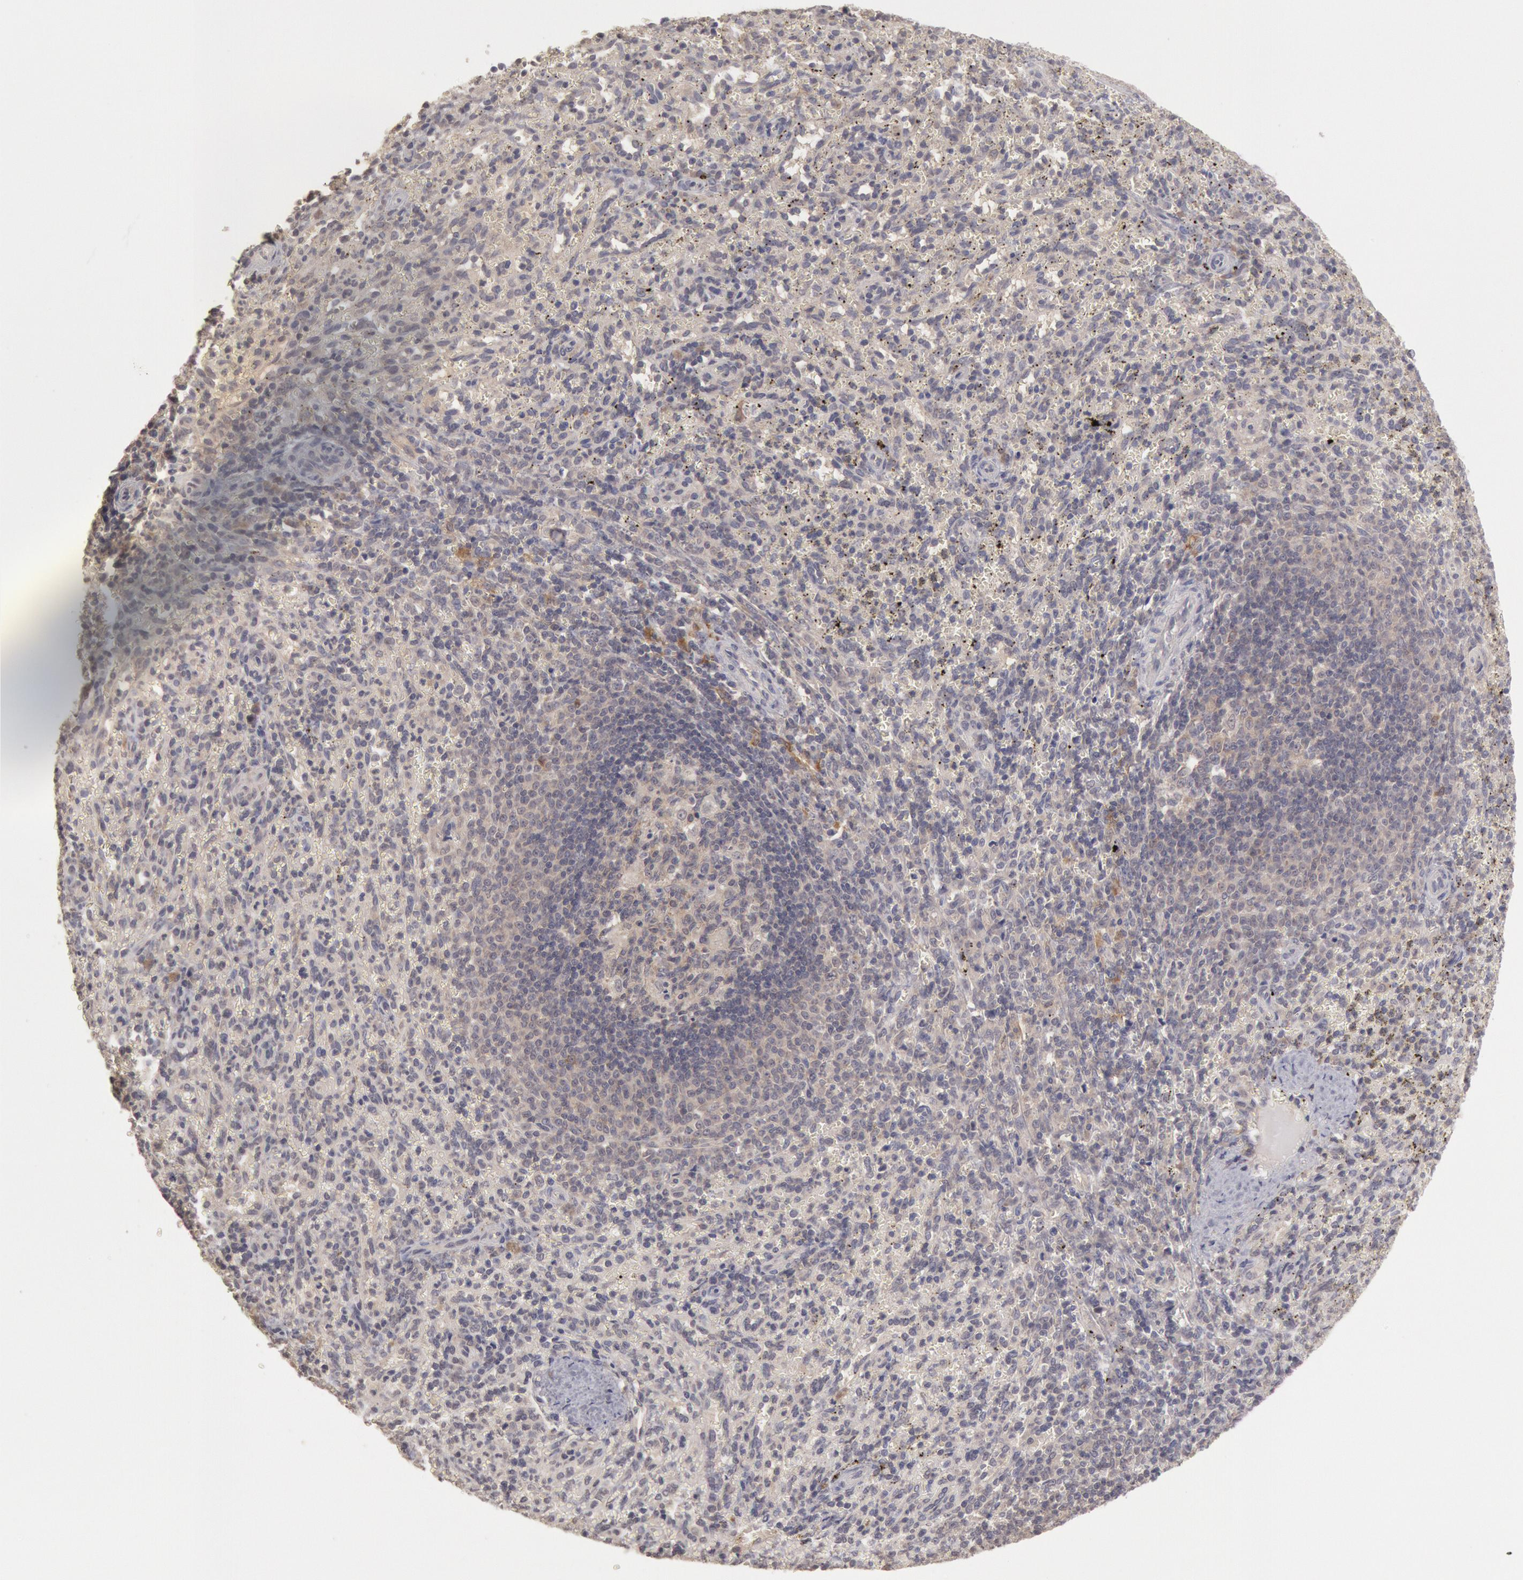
{"staining": {"intensity": "negative", "quantity": "none", "location": "none"}, "tissue": "spleen", "cell_type": "Cells in red pulp", "image_type": "normal", "snomed": [{"axis": "morphology", "description": "Normal tissue, NOS"}, {"axis": "topography", "description": "Spleen"}], "caption": "This photomicrograph is of unremarkable spleen stained with IHC to label a protein in brown with the nuclei are counter-stained blue. There is no positivity in cells in red pulp. (Brightfield microscopy of DAB IHC at high magnification).", "gene": "ZFP36L1", "patient": {"sex": "female", "age": 10}}